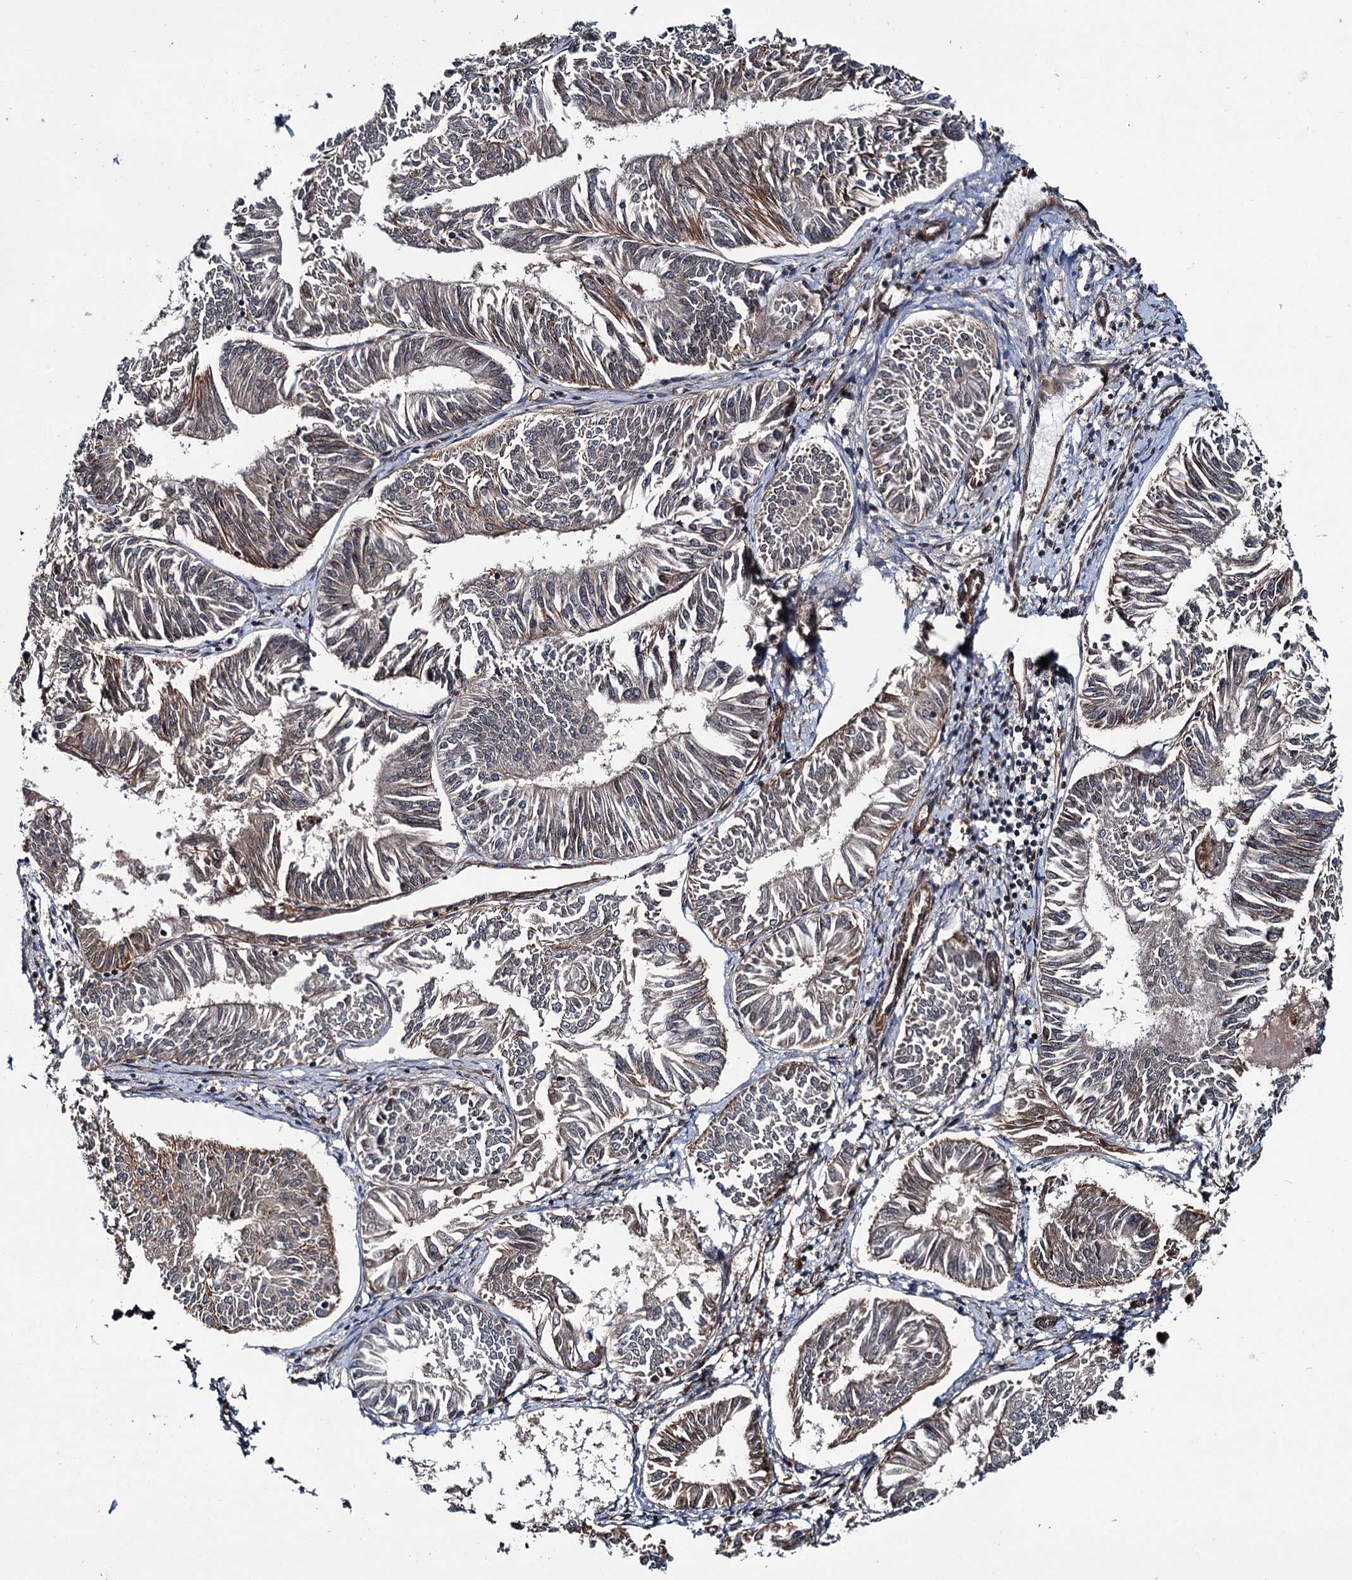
{"staining": {"intensity": "moderate", "quantity": "<25%", "location": "cytoplasmic/membranous"}, "tissue": "endometrial cancer", "cell_type": "Tumor cells", "image_type": "cancer", "snomed": [{"axis": "morphology", "description": "Adenocarcinoma, NOS"}, {"axis": "topography", "description": "Endometrium"}], "caption": "Approximately <25% of tumor cells in human adenocarcinoma (endometrial) exhibit moderate cytoplasmic/membranous protein positivity as visualized by brown immunohistochemical staining.", "gene": "ZFYVE19", "patient": {"sex": "female", "age": 58}}